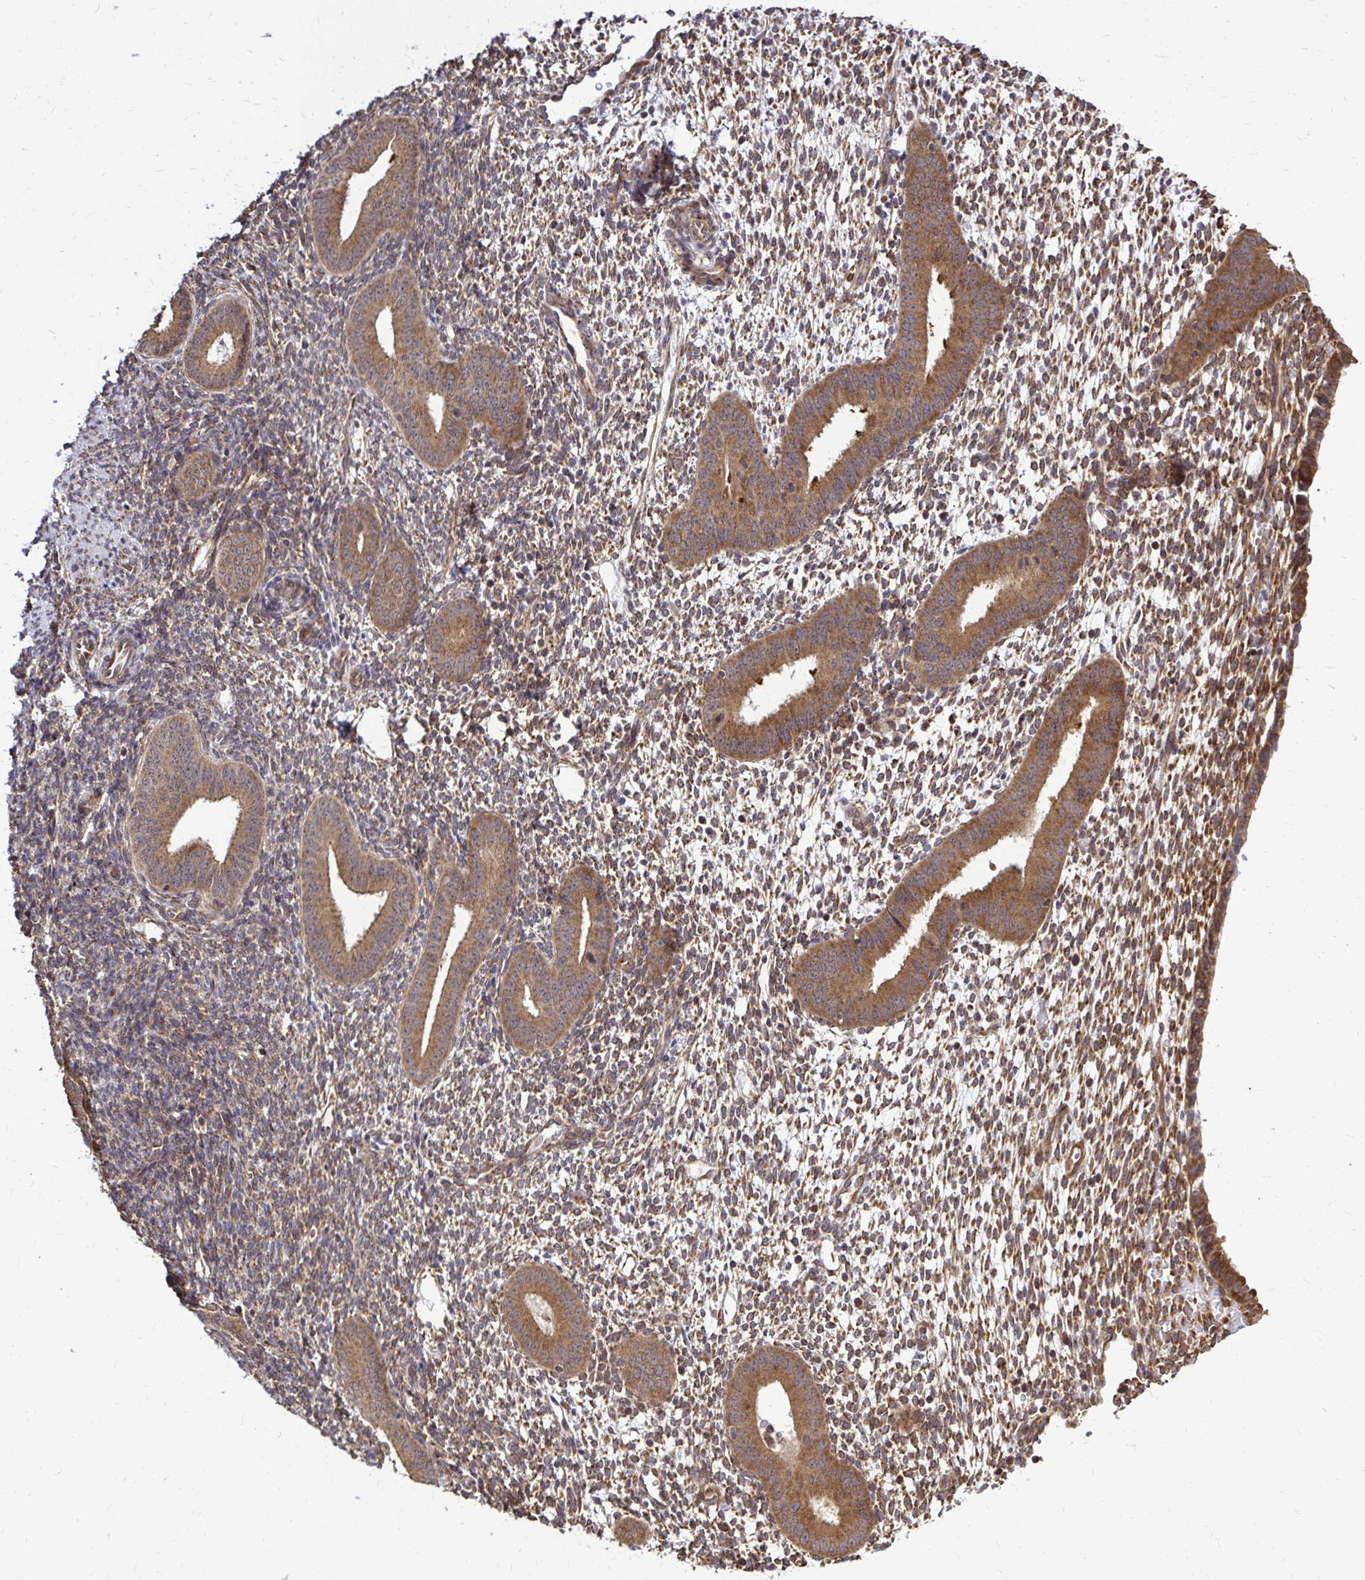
{"staining": {"intensity": "weak", "quantity": "25%-75%", "location": "cytoplasmic/membranous"}, "tissue": "endometrium", "cell_type": "Cells in endometrial stroma", "image_type": "normal", "snomed": [{"axis": "morphology", "description": "Normal tissue, NOS"}, {"axis": "topography", "description": "Endometrium"}], "caption": "This image displays unremarkable endometrium stained with IHC to label a protein in brown. The cytoplasmic/membranous of cells in endometrial stroma show weak positivity for the protein. Nuclei are counter-stained blue.", "gene": "FMR1", "patient": {"sex": "female", "age": 40}}